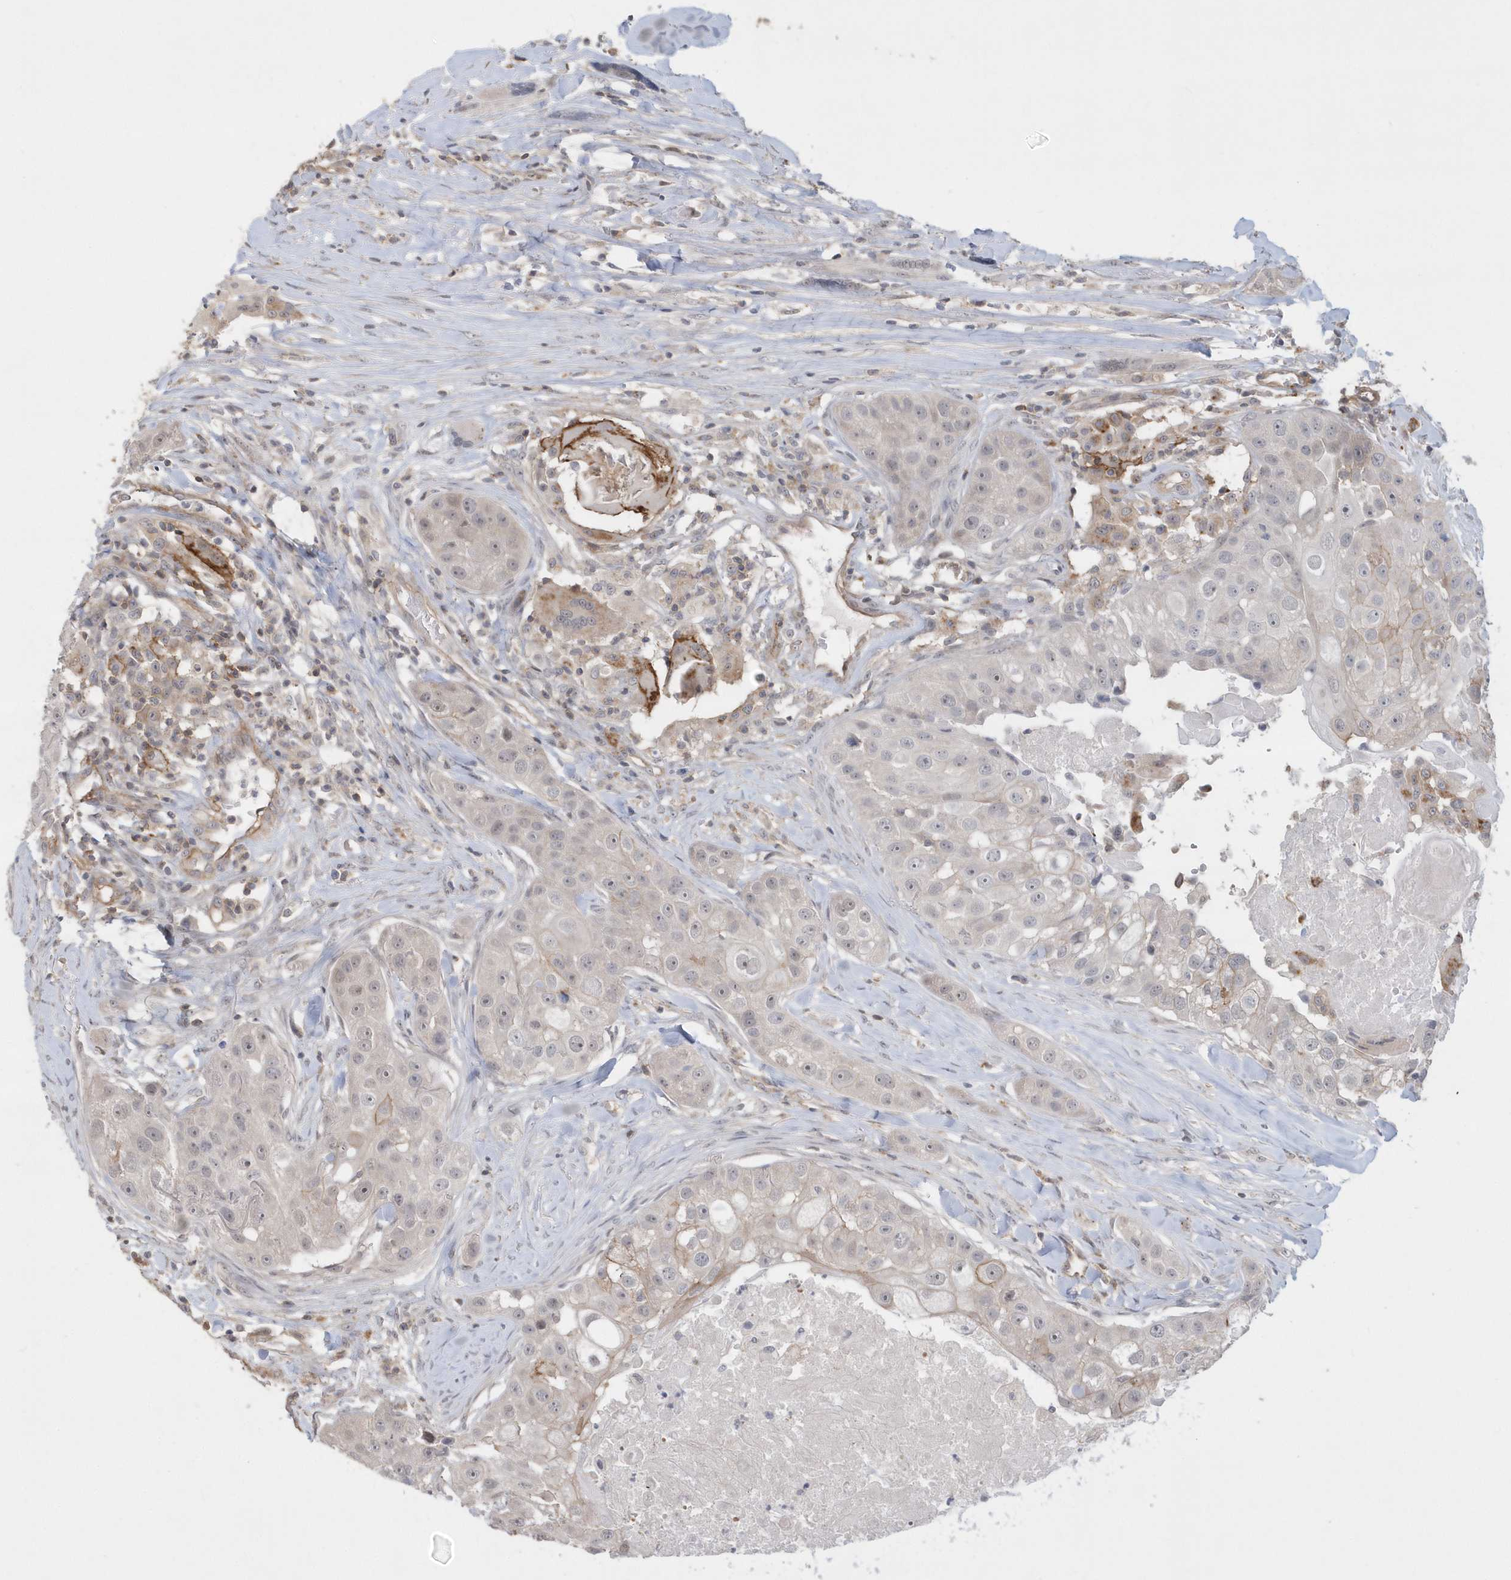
{"staining": {"intensity": "weak", "quantity": "<25%", "location": "cytoplasmic/membranous"}, "tissue": "head and neck cancer", "cell_type": "Tumor cells", "image_type": "cancer", "snomed": [{"axis": "morphology", "description": "Normal tissue, NOS"}, {"axis": "morphology", "description": "Squamous cell carcinoma, NOS"}, {"axis": "topography", "description": "Skeletal muscle"}, {"axis": "topography", "description": "Head-Neck"}], "caption": "IHC of human head and neck cancer displays no positivity in tumor cells.", "gene": "CRIP3", "patient": {"sex": "male", "age": 51}}